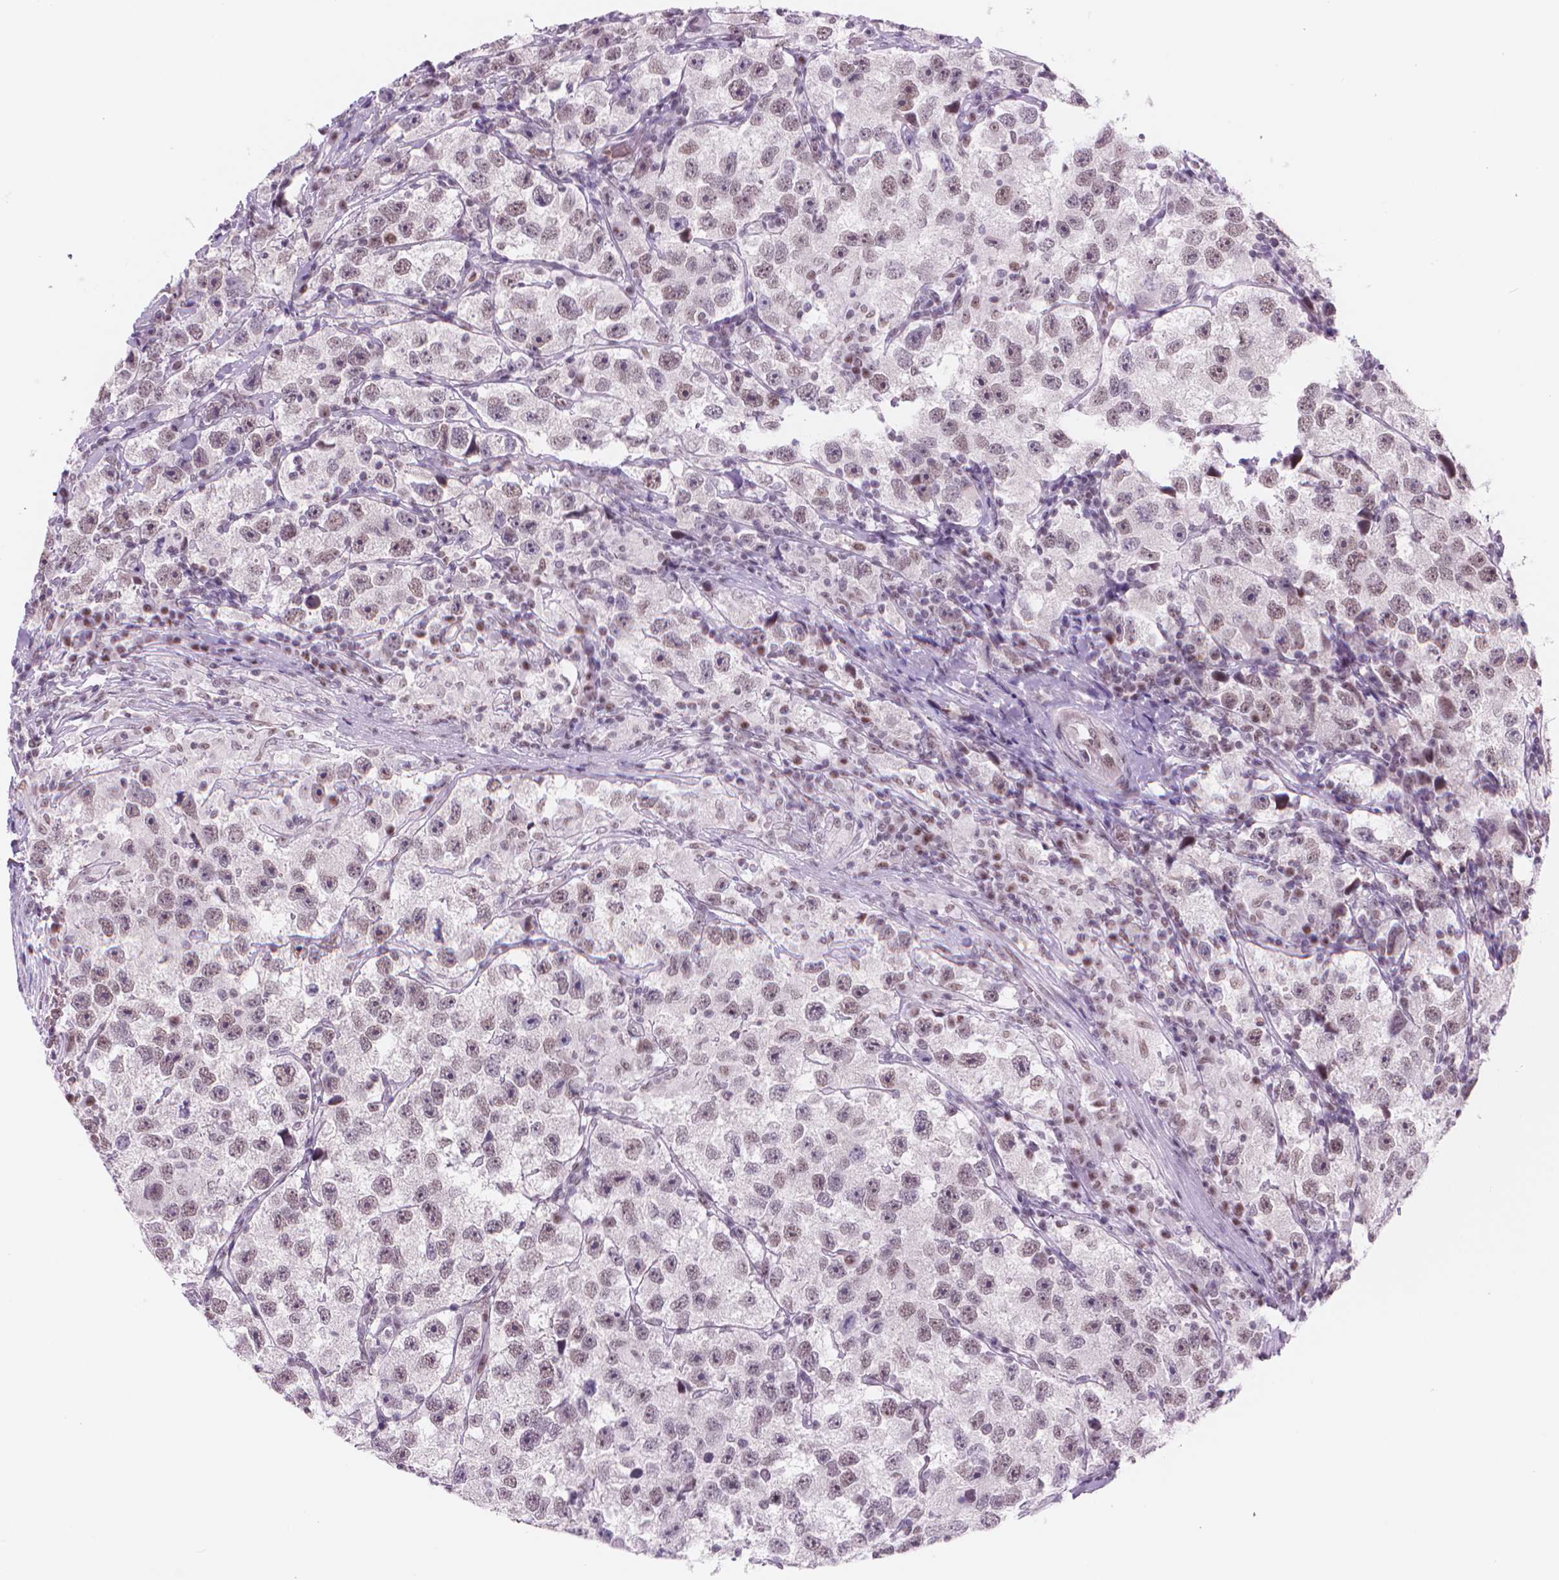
{"staining": {"intensity": "weak", "quantity": "25%-75%", "location": "nuclear"}, "tissue": "testis cancer", "cell_type": "Tumor cells", "image_type": "cancer", "snomed": [{"axis": "morphology", "description": "Seminoma, NOS"}, {"axis": "topography", "description": "Testis"}], "caption": "An immunohistochemistry (IHC) micrograph of tumor tissue is shown. Protein staining in brown labels weak nuclear positivity in testis seminoma within tumor cells. (IHC, brightfield microscopy, high magnification).", "gene": "POLR3D", "patient": {"sex": "male", "age": 26}}